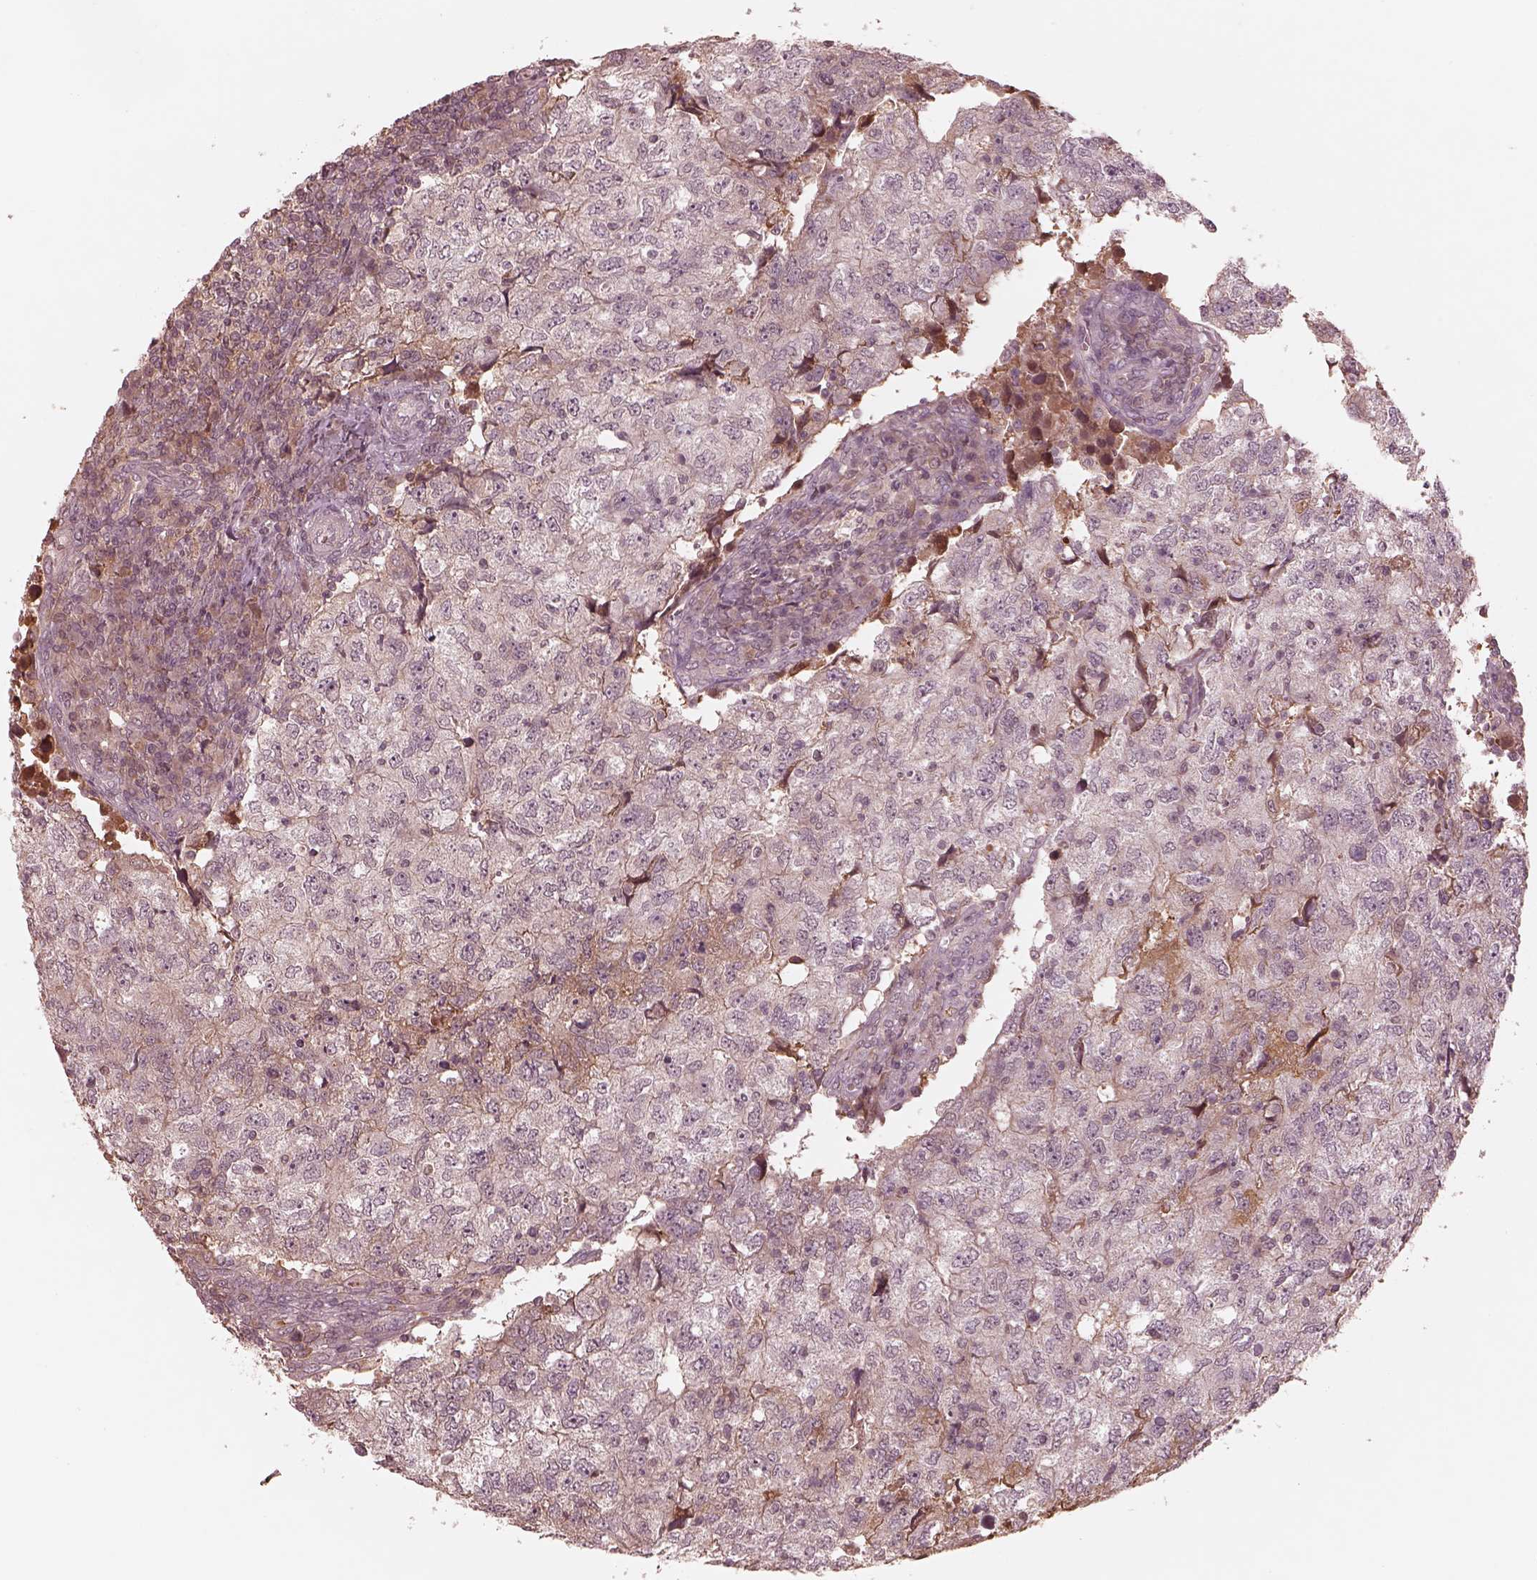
{"staining": {"intensity": "negative", "quantity": "none", "location": "none"}, "tissue": "breast cancer", "cell_type": "Tumor cells", "image_type": "cancer", "snomed": [{"axis": "morphology", "description": "Duct carcinoma"}, {"axis": "topography", "description": "Breast"}], "caption": "Human invasive ductal carcinoma (breast) stained for a protein using immunohistochemistry reveals no staining in tumor cells.", "gene": "TF", "patient": {"sex": "female", "age": 30}}